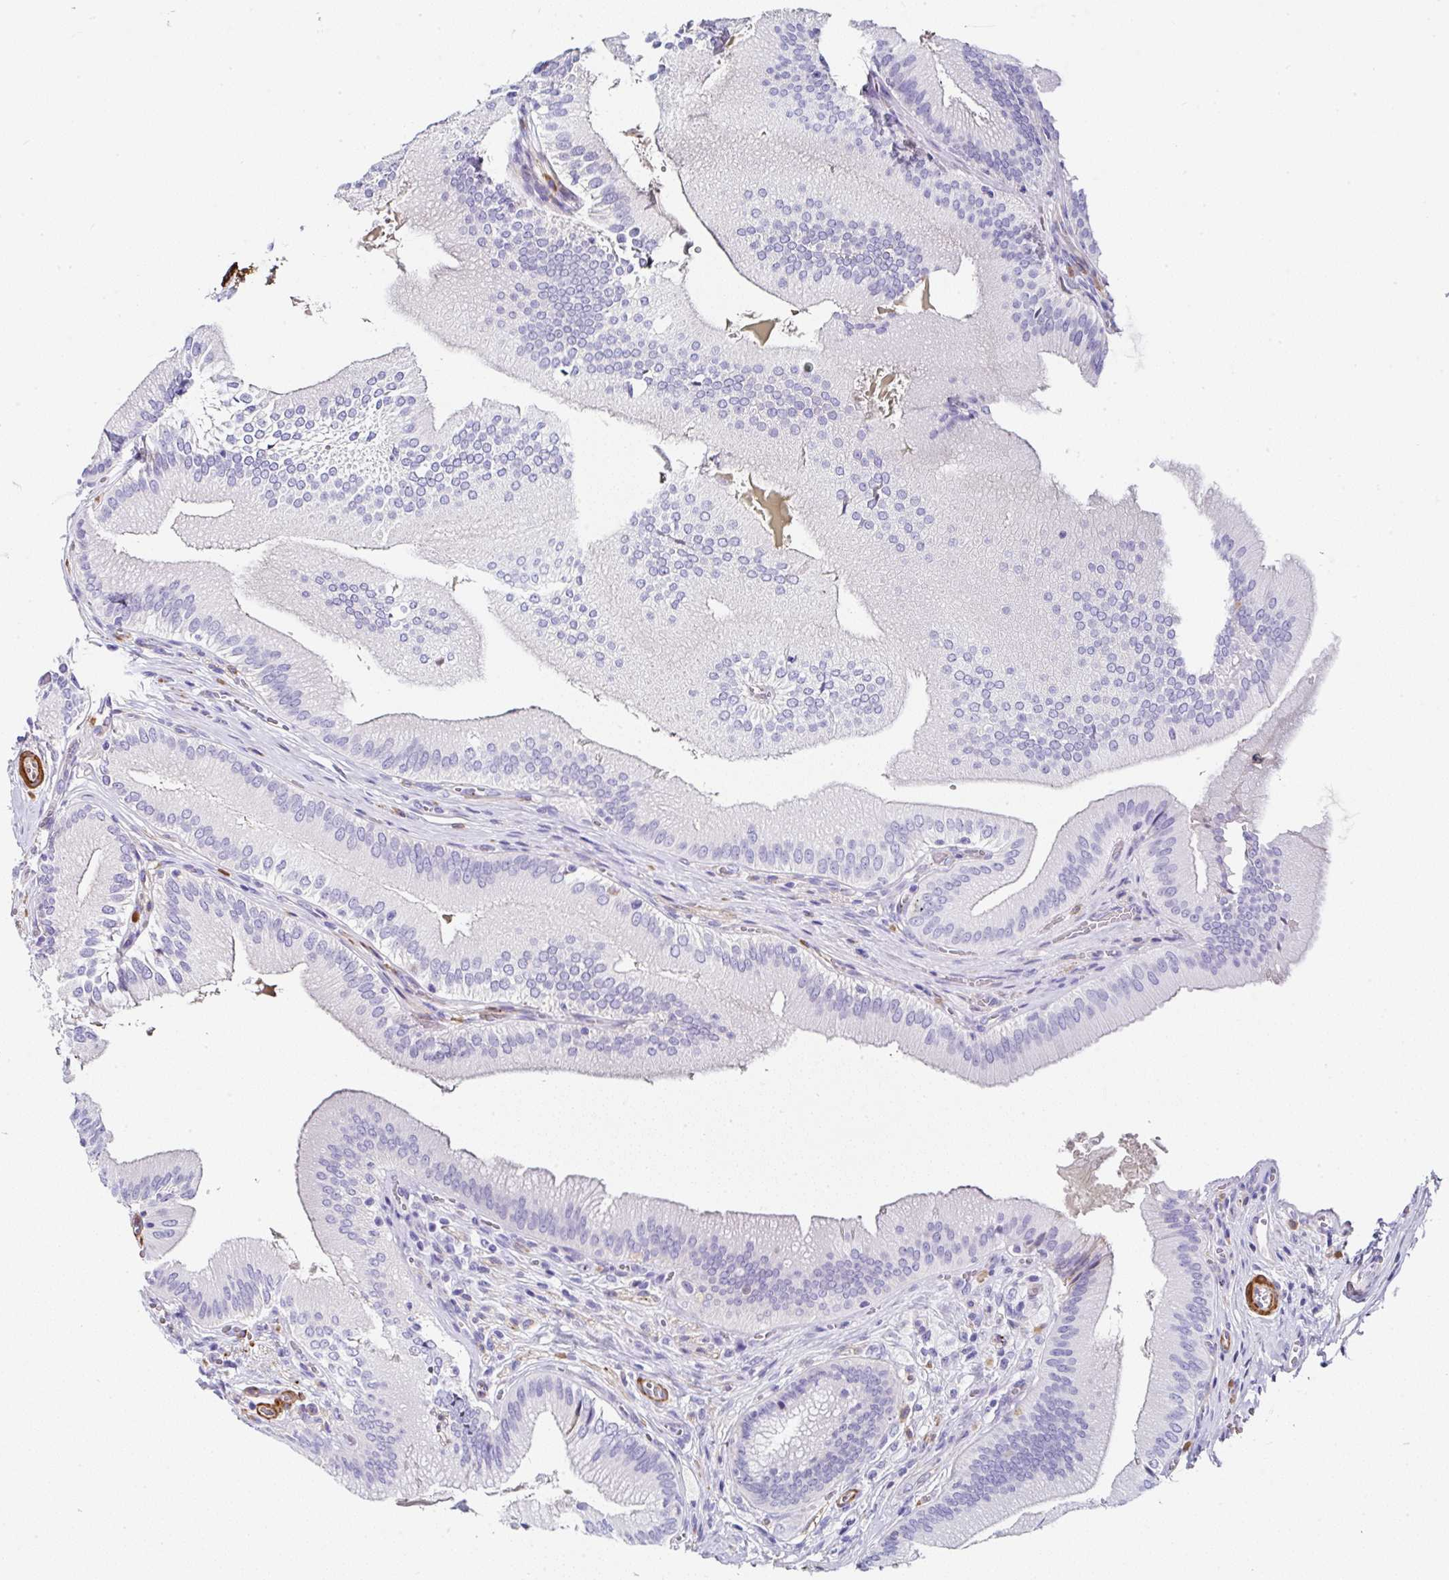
{"staining": {"intensity": "negative", "quantity": "none", "location": "none"}, "tissue": "gallbladder", "cell_type": "Glandular cells", "image_type": "normal", "snomed": [{"axis": "morphology", "description": "Normal tissue, NOS"}, {"axis": "topography", "description": "Gallbladder"}], "caption": "This is an IHC micrograph of normal gallbladder. There is no staining in glandular cells.", "gene": "PPFIA4", "patient": {"sex": "male", "age": 17}}